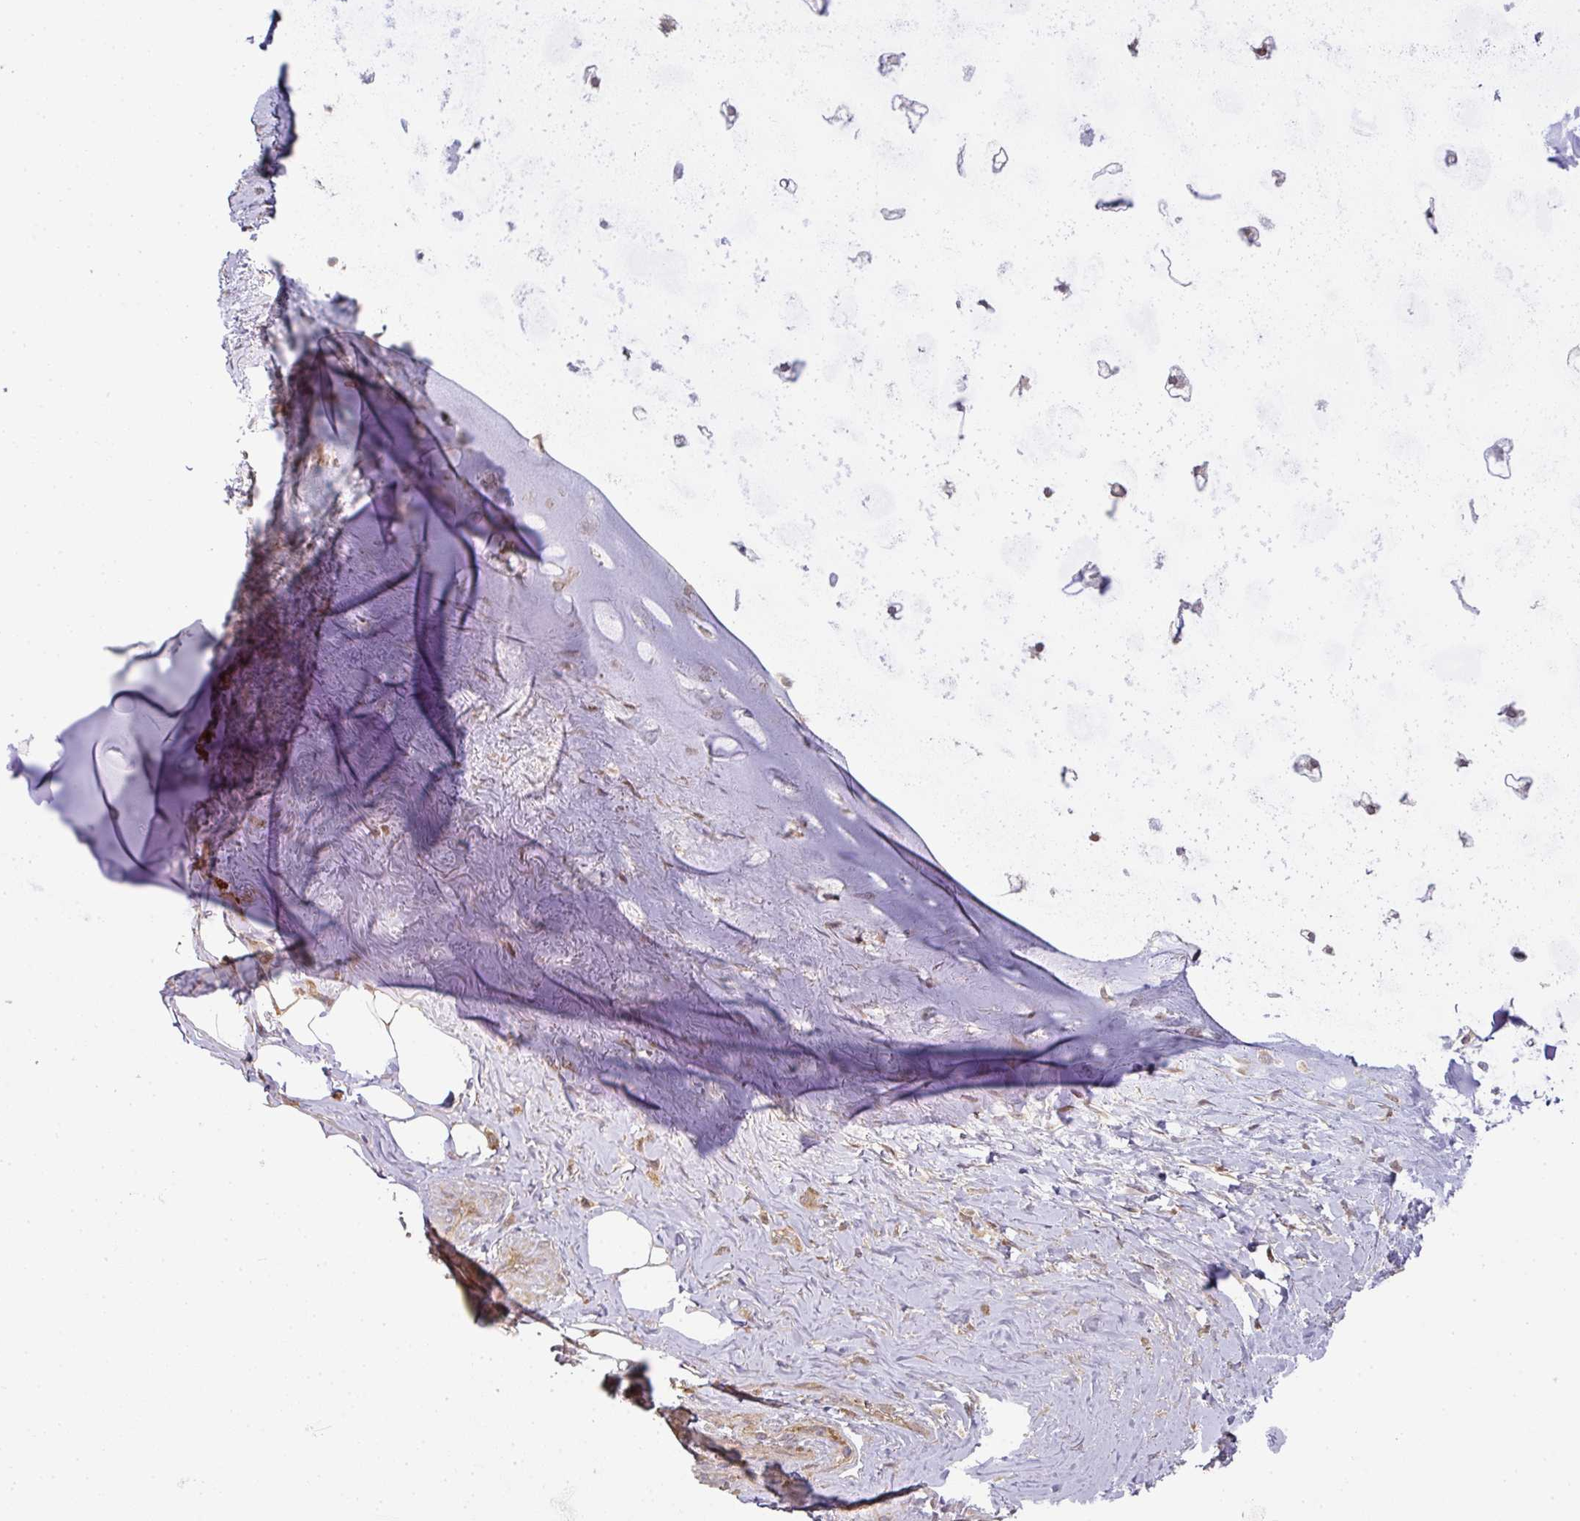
{"staining": {"intensity": "weak", "quantity": "25%-75%", "location": "cytoplasmic/membranous"}, "tissue": "adipose tissue", "cell_type": "Adipocytes", "image_type": "normal", "snomed": [{"axis": "morphology", "description": "Normal tissue, NOS"}, {"axis": "topography", "description": "Cartilage tissue"}, {"axis": "topography", "description": "Bronchus"}], "caption": "Protein staining exhibits weak cytoplasmic/membranous staining in about 25%-75% of adipocytes in normal adipose tissue.", "gene": "MALSU1", "patient": {"sex": "male", "age": 56}}